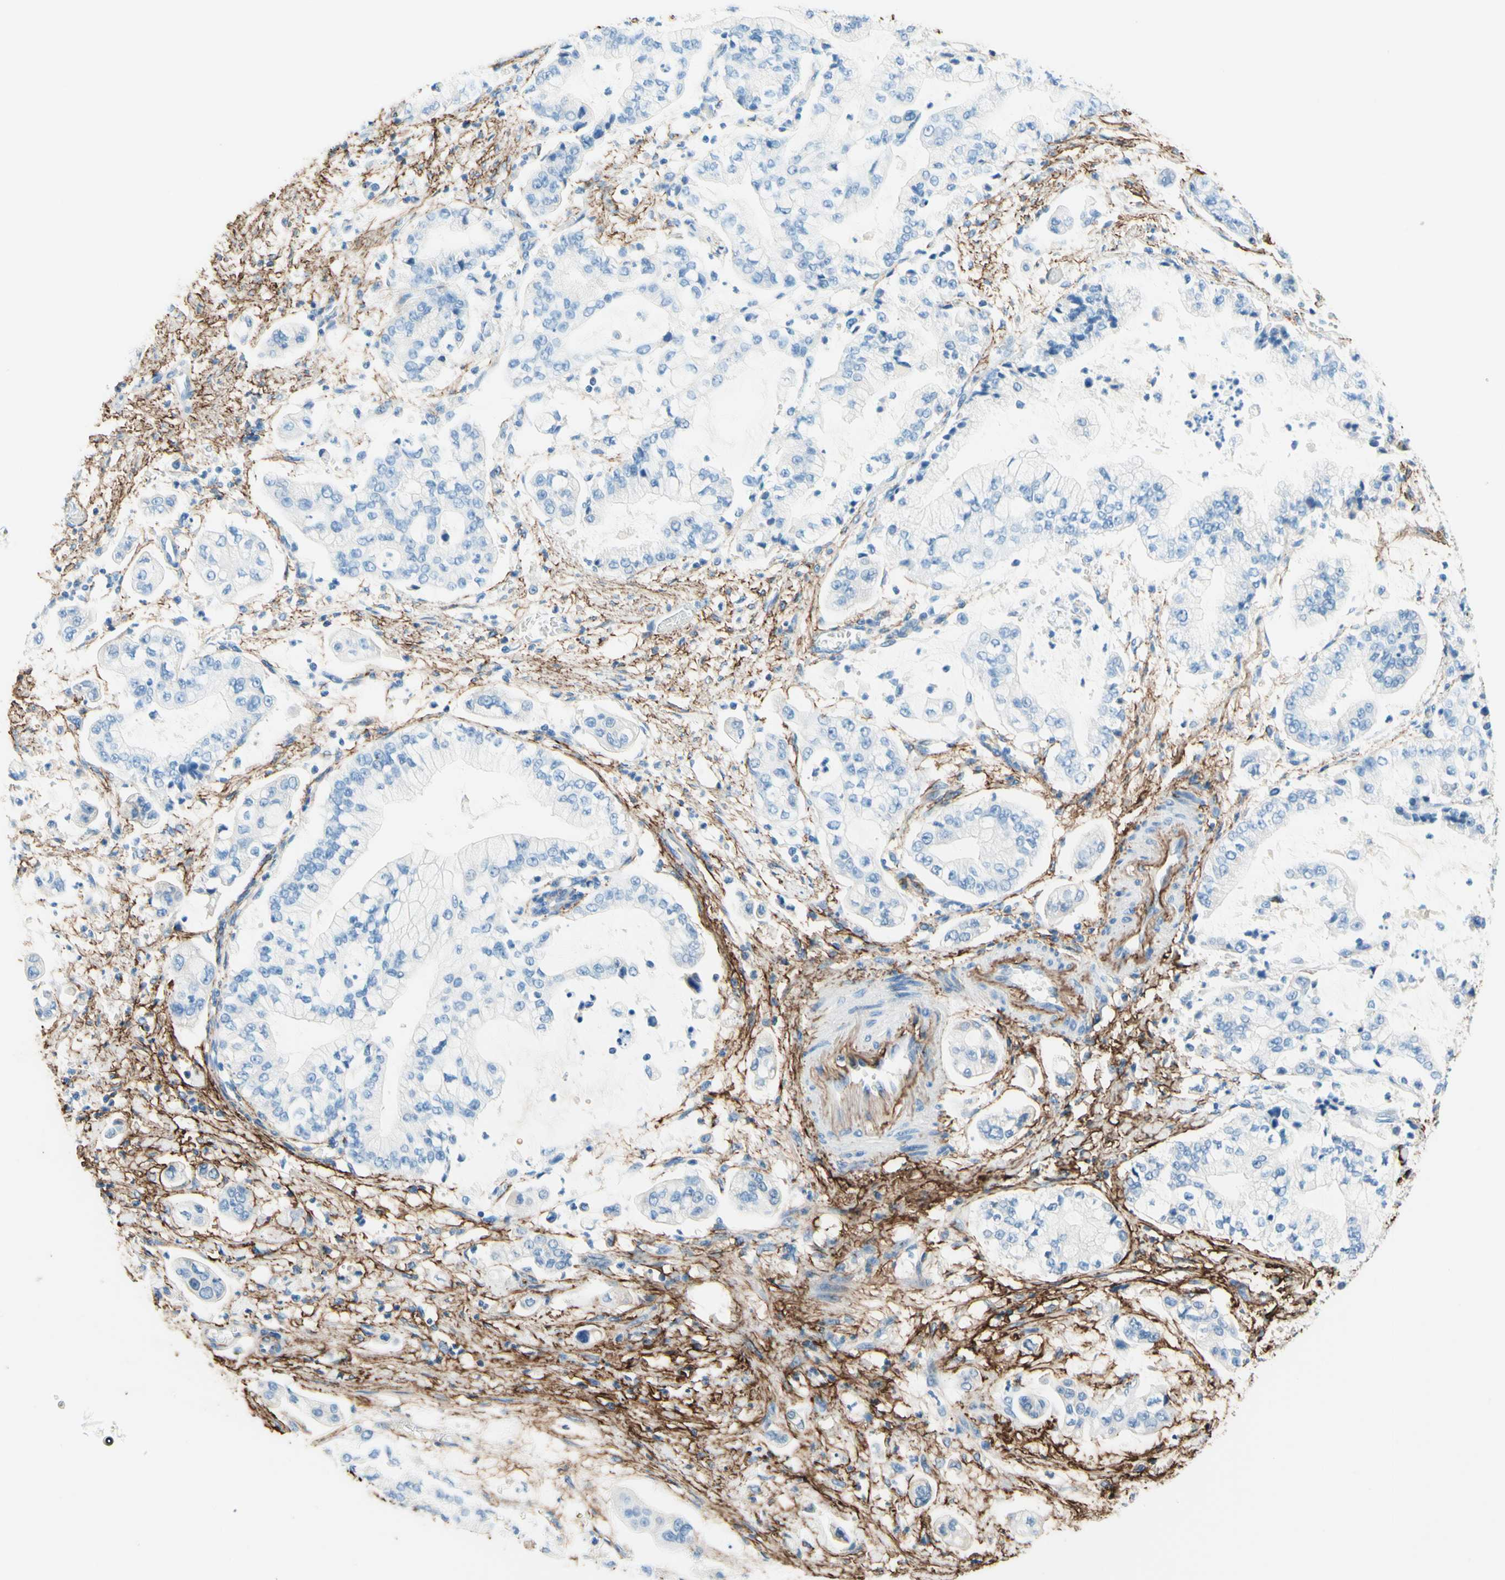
{"staining": {"intensity": "negative", "quantity": "none", "location": "none"}, "tissue": "stomach cancer", "cell_type": "Tumor cells", "image_type": "cancer", "snomed": [{"axis": "morphology", "description": "Adenocarcinoma, NOS"}, {"axis": "topography", "description": "Stomach"}], "caption": "DAB immunohistochemical staining of adenocarcinoma (stomach) demonstrates no significant positivity in tumor cells.", "gene": "MFAP5", "patient": {"sex": "male", "age": 76}}